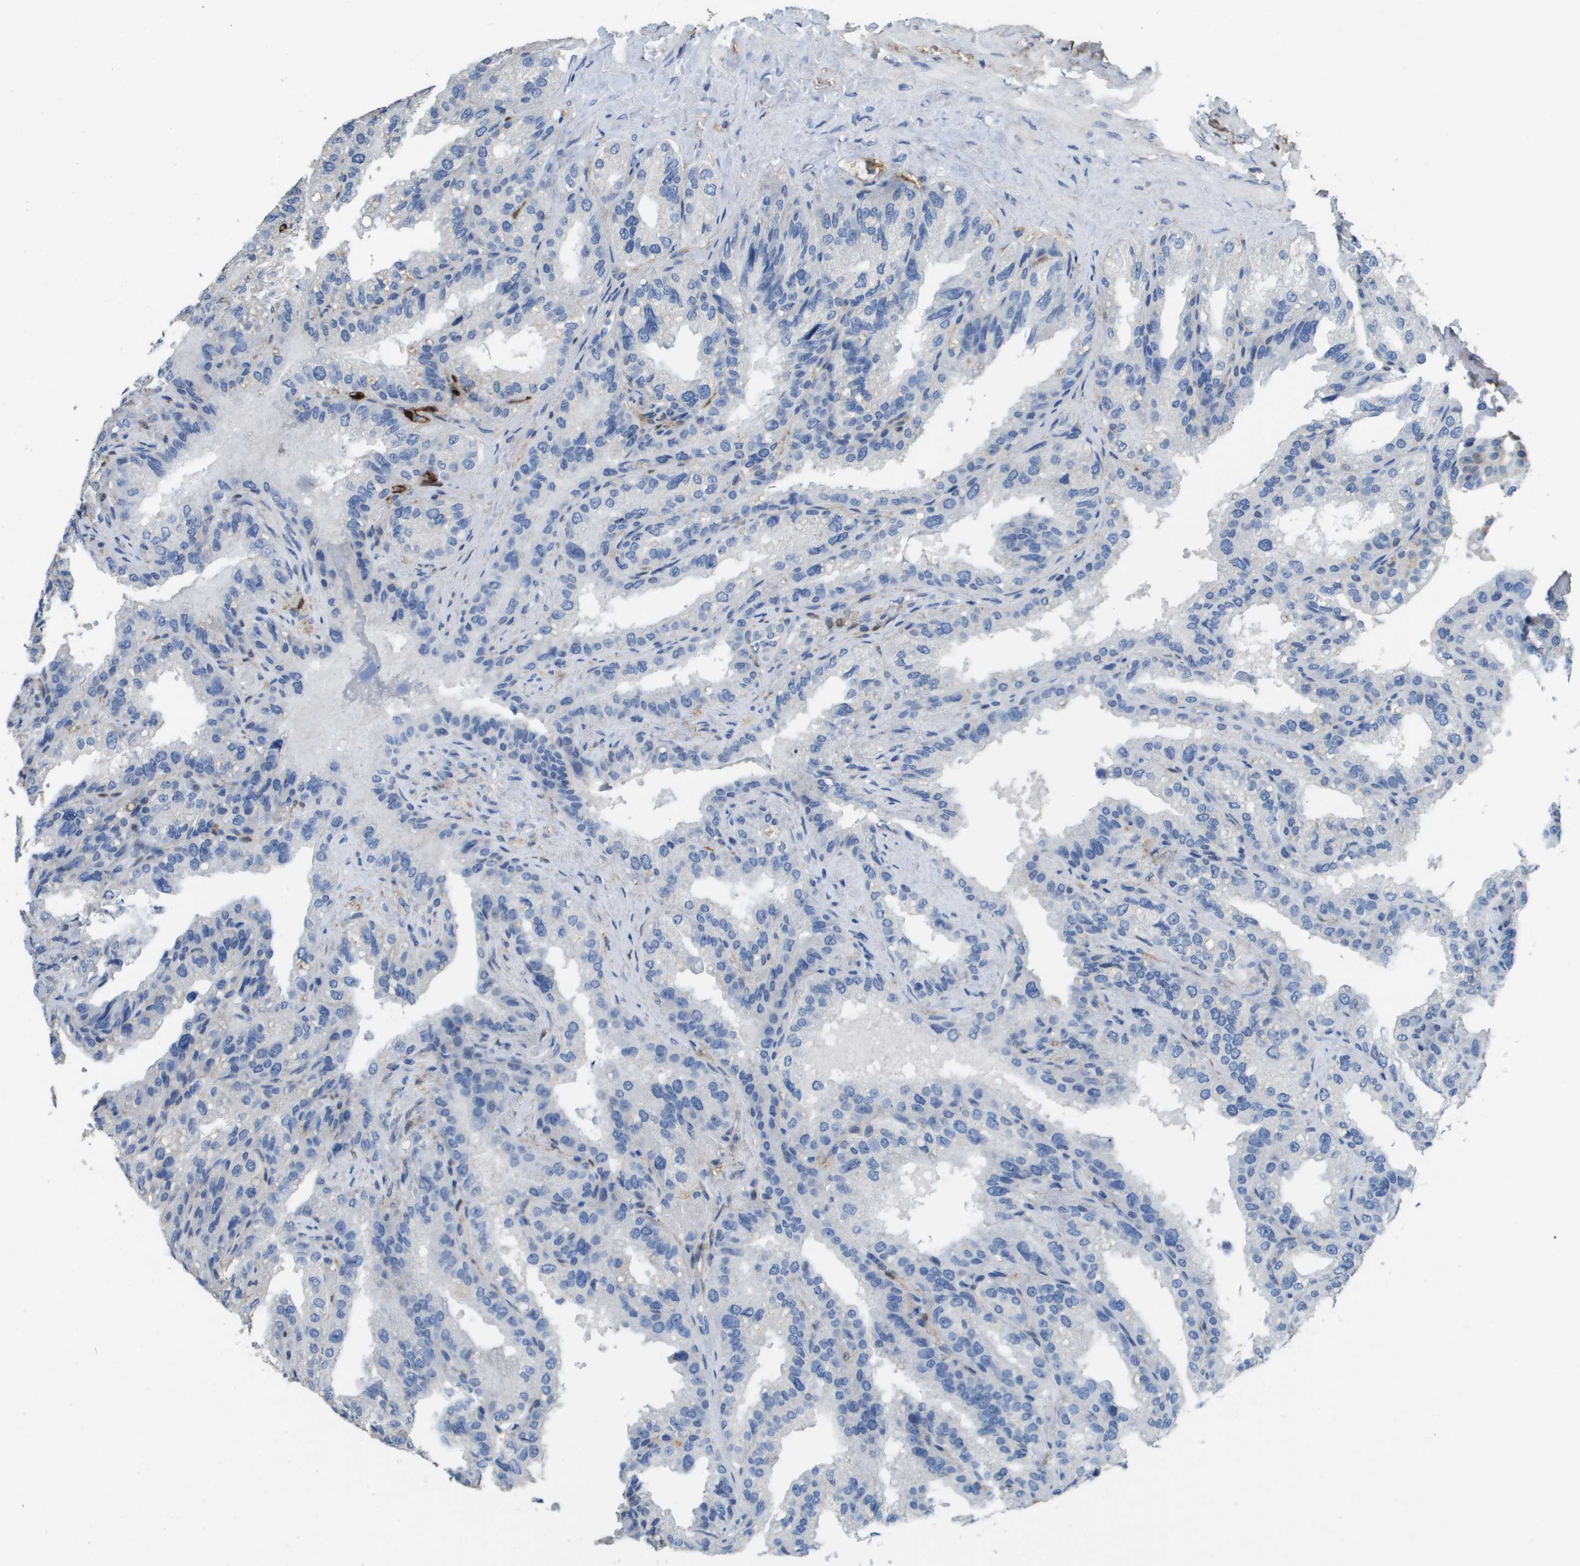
{"staining": {"intensity": "negative", "quantity": "none", "location": "none"}, "tissue": "seminal vesicle", "cell_type": "Glandular cells", "image_type": "normal", "snomed": [{"axis": "morphology", "description": "Normal tissue, NOS"}, {"axis": "topography", "description": "Seminal veicle"}], "caption": "A histopathology image of seminal vesicle stained for a protein demonstrates no brown staining in glandular cells. (IHC, brightfield microscopy, high magnification).", "gene": "FABP5", "patient": {"sex": "male", "age": 68}}